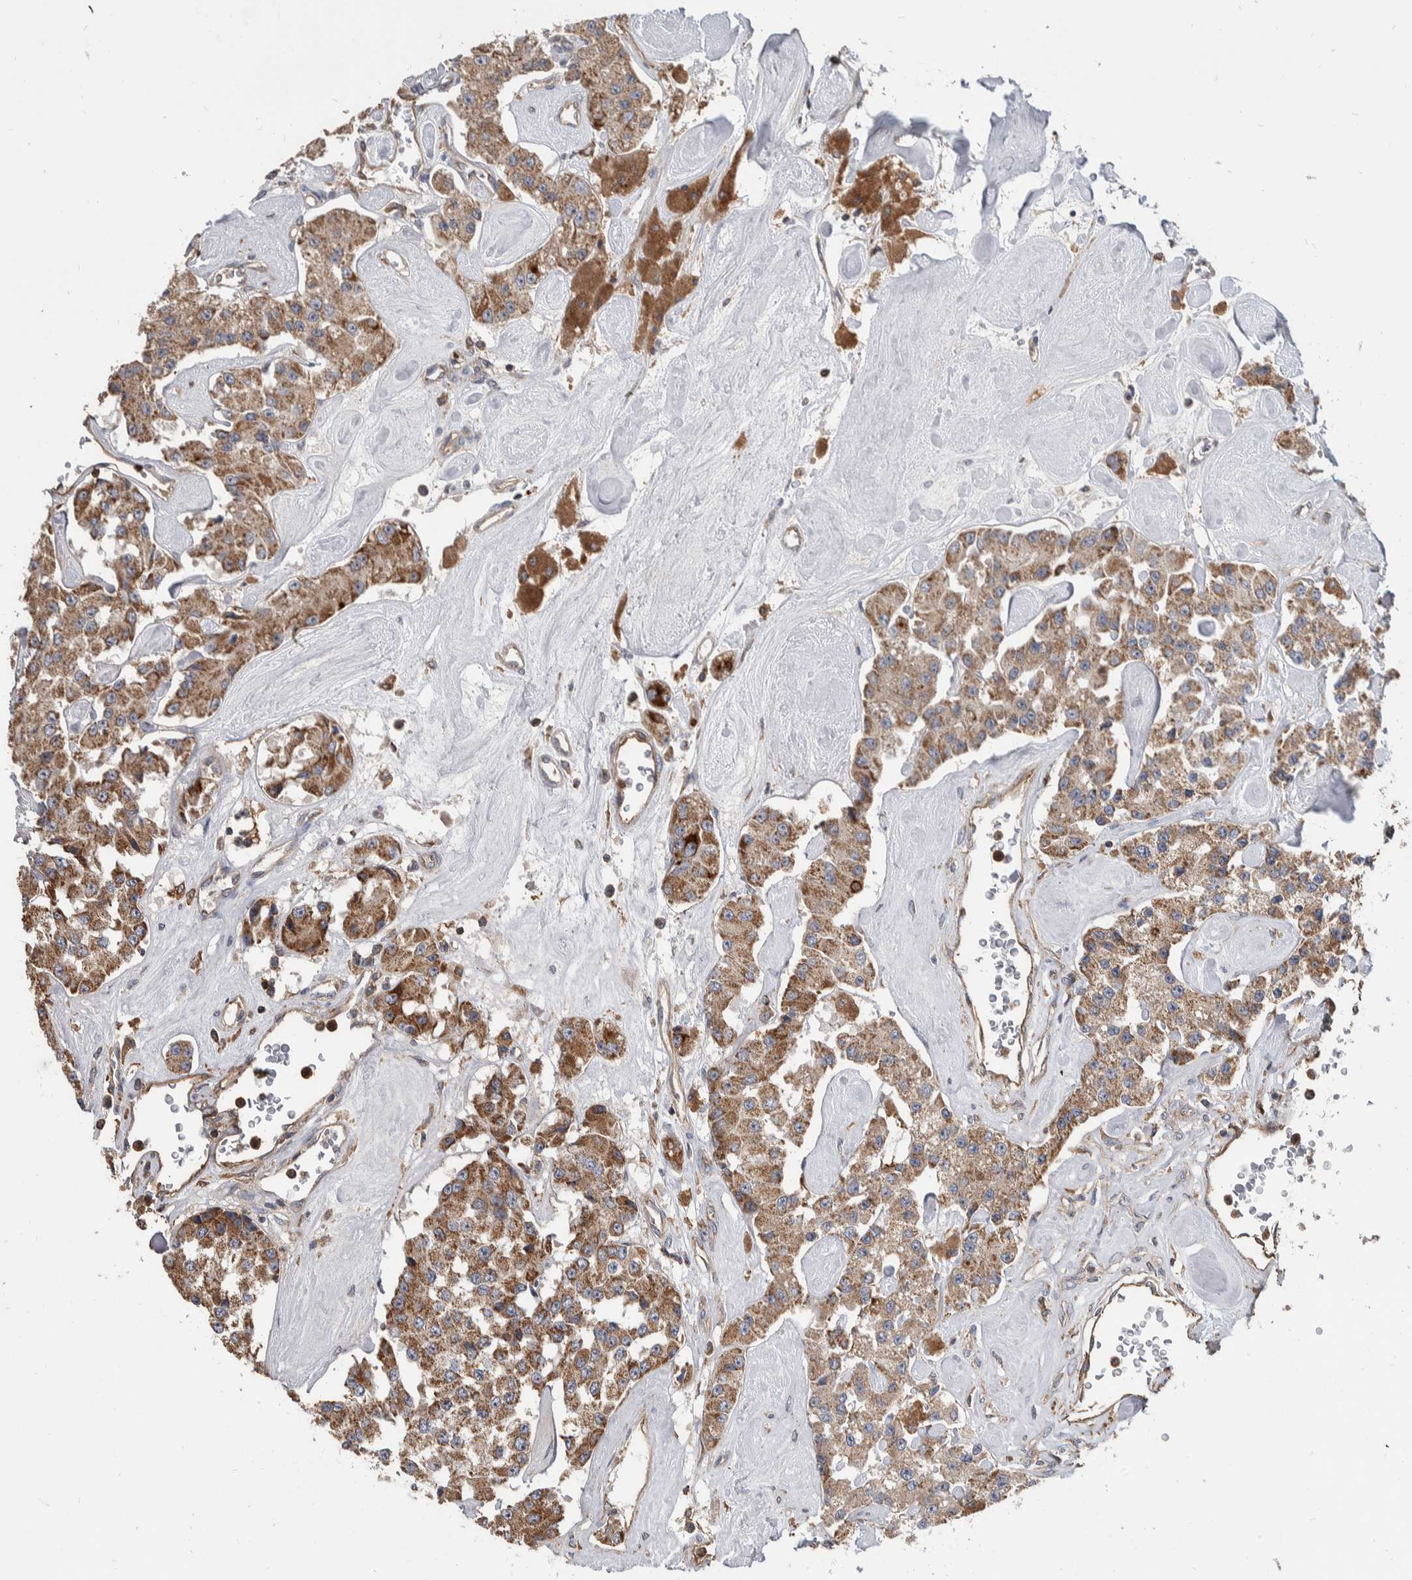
{"staining": {"intensity": "moderate", "quantity": ">75%", "location": "cytoplasmic/membranous"}, "tissue": "carcinoid", "cell_type": "Tumor cells", "image_type": "cancer", "snomed": [{"axis": "morphology", "description": "Carcinoid, malignant, NOS"}, {"axis": "topography", "description": "Pancreas"}], "caption": "Immunohistochemistry (IHC) photomicrograph of carcinoid (malignant) stained for a protein (brown), which displays medium levels of moderate cytoplasmic/membranous expression in approximately >75% of tumor cells.", "gene": "SDCBP", "patient": {"sex": "male", "age": 41}}